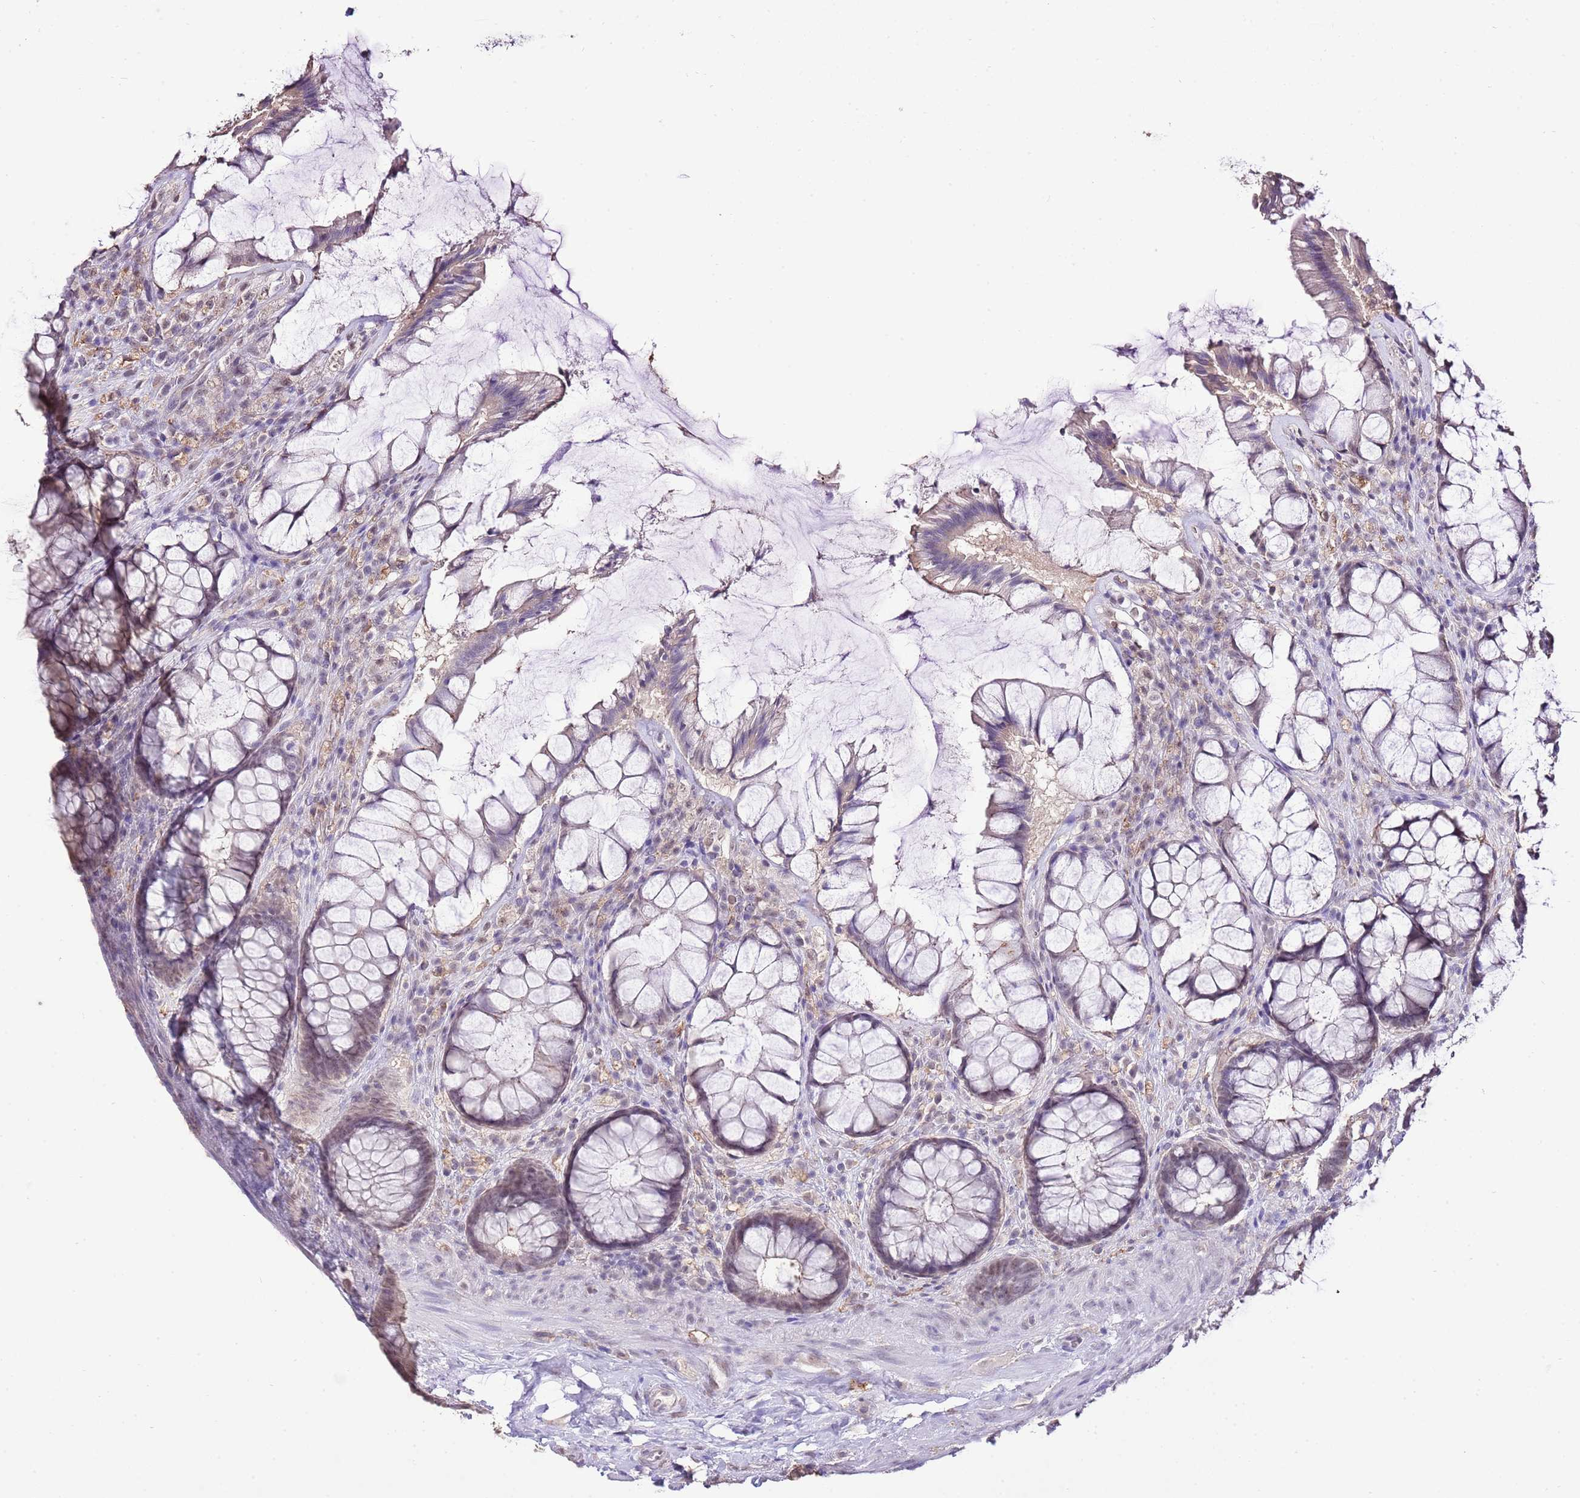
{"staining": {"intensity": "weak", "quantity": "25%-75%", "location": "nuclear"}, "tissue": "rectum", "cell_type": "Glandular cells", "image_type": "normal", "snomed": [{"axis": "morphology", "description": "Normal tissue, NOS"}, {"axis": "topography", "description": "Rectum"}], "caption": "A photomicrograph of human rectum stained for a protein demonstrates weak nuclear brown staining in glandular cells. The staining is performed using DAB brown chromogen to label protein expression. The nuclei are counter-stained blue using hematoxylin.", "gene": "IZUMO4", "patient": {"sex": "female", "age": 58}}